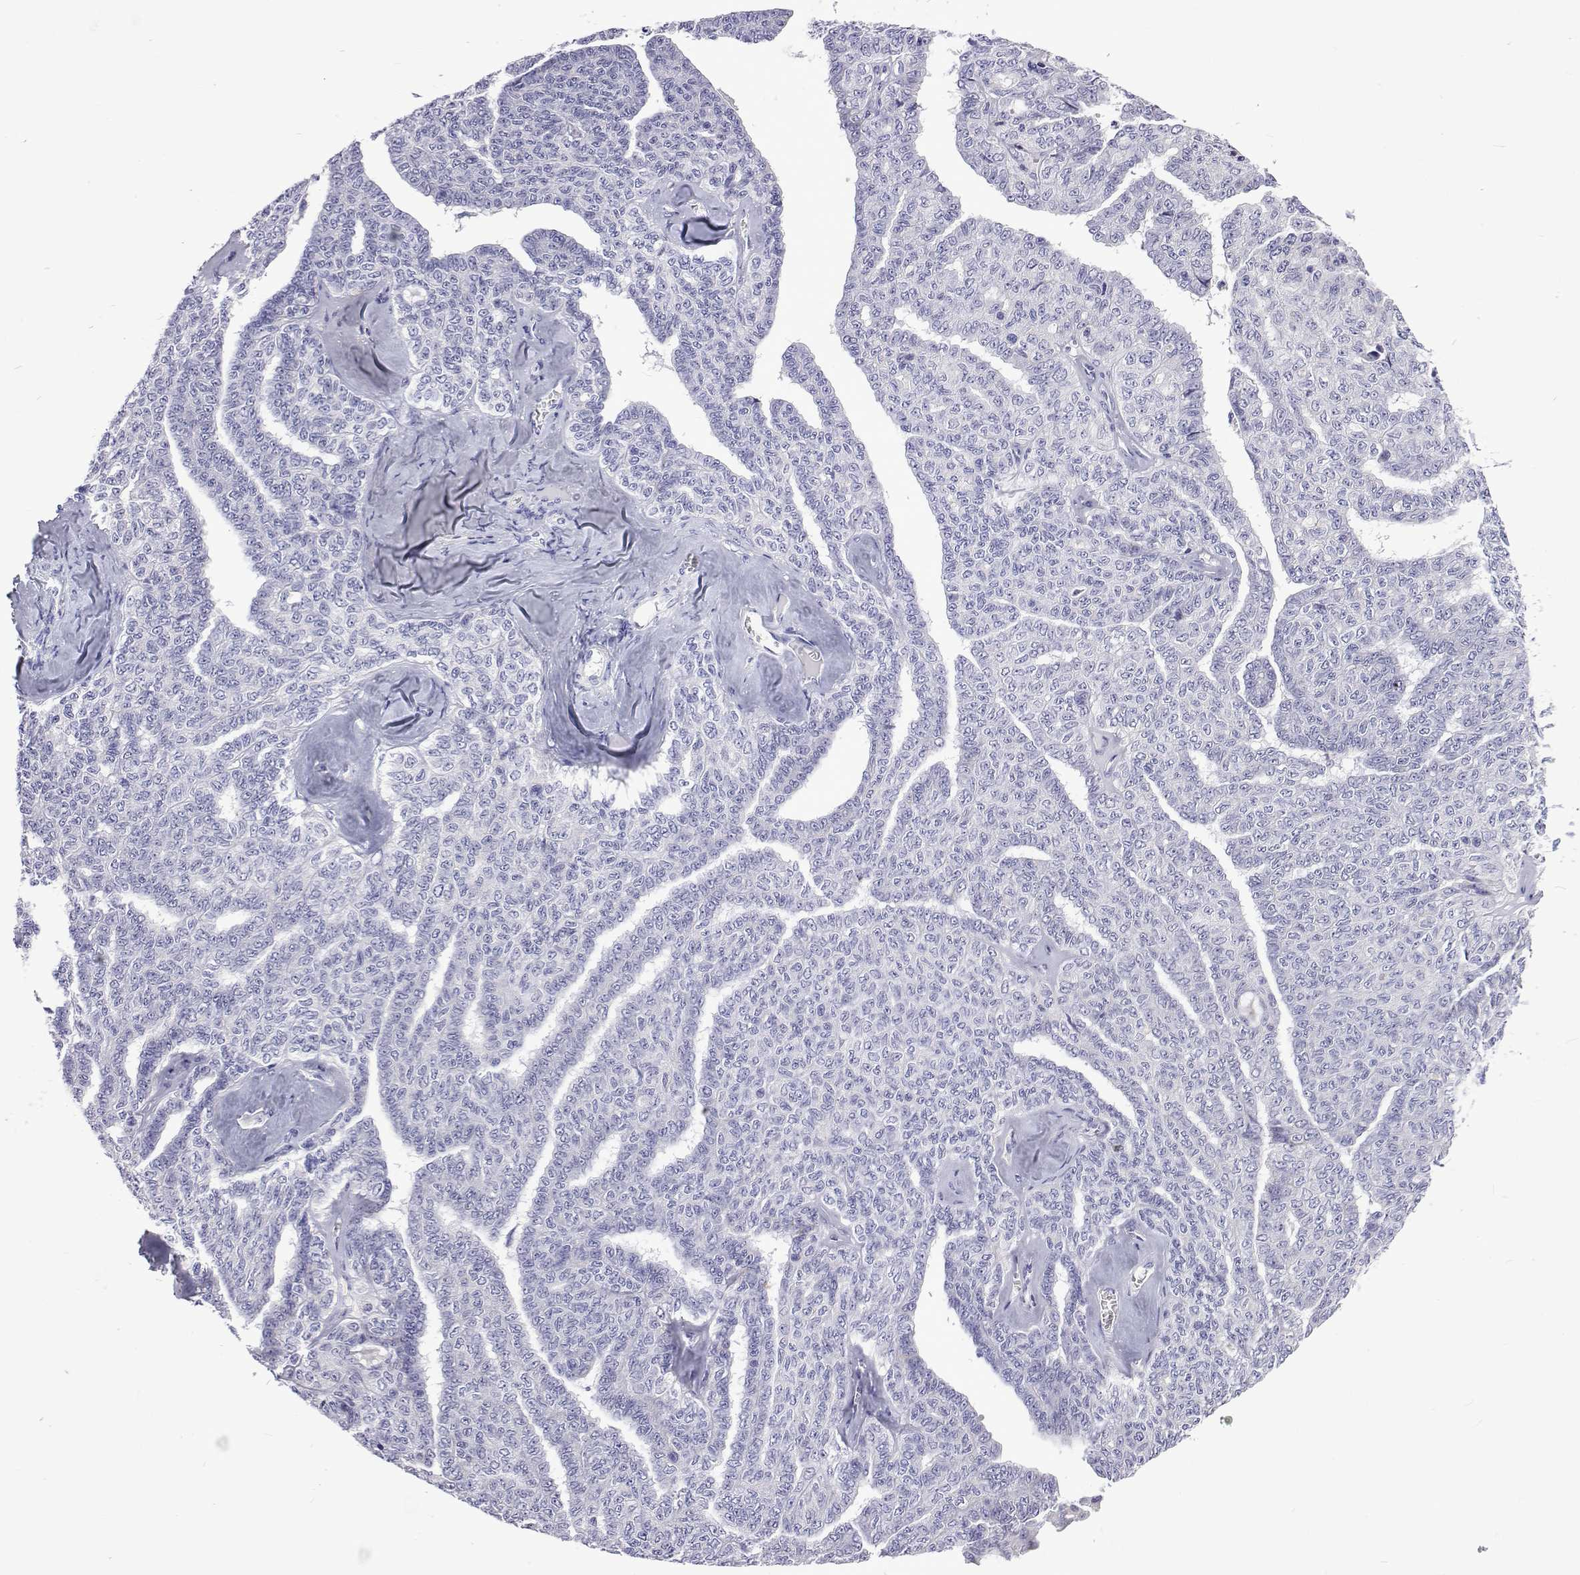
{"staining": {"intensity": "negative", "quantity": "none", "location": "none"}, "tissue": "ovarian cancer", "cell_type": "Tumor cells", "image_type": "cancer", "snomed": [{"axis": "morphology", "description": "Cystadenocarcinoma, serous, NOS"}, {"axis": "topography", "description": "Ovary"}], "caption": "Tumor cells show no significant staining in serous cystadenocarcinoma (ovarian).", "gene": "UMODL1", "patient": {"sex": "female", "age": 71}}